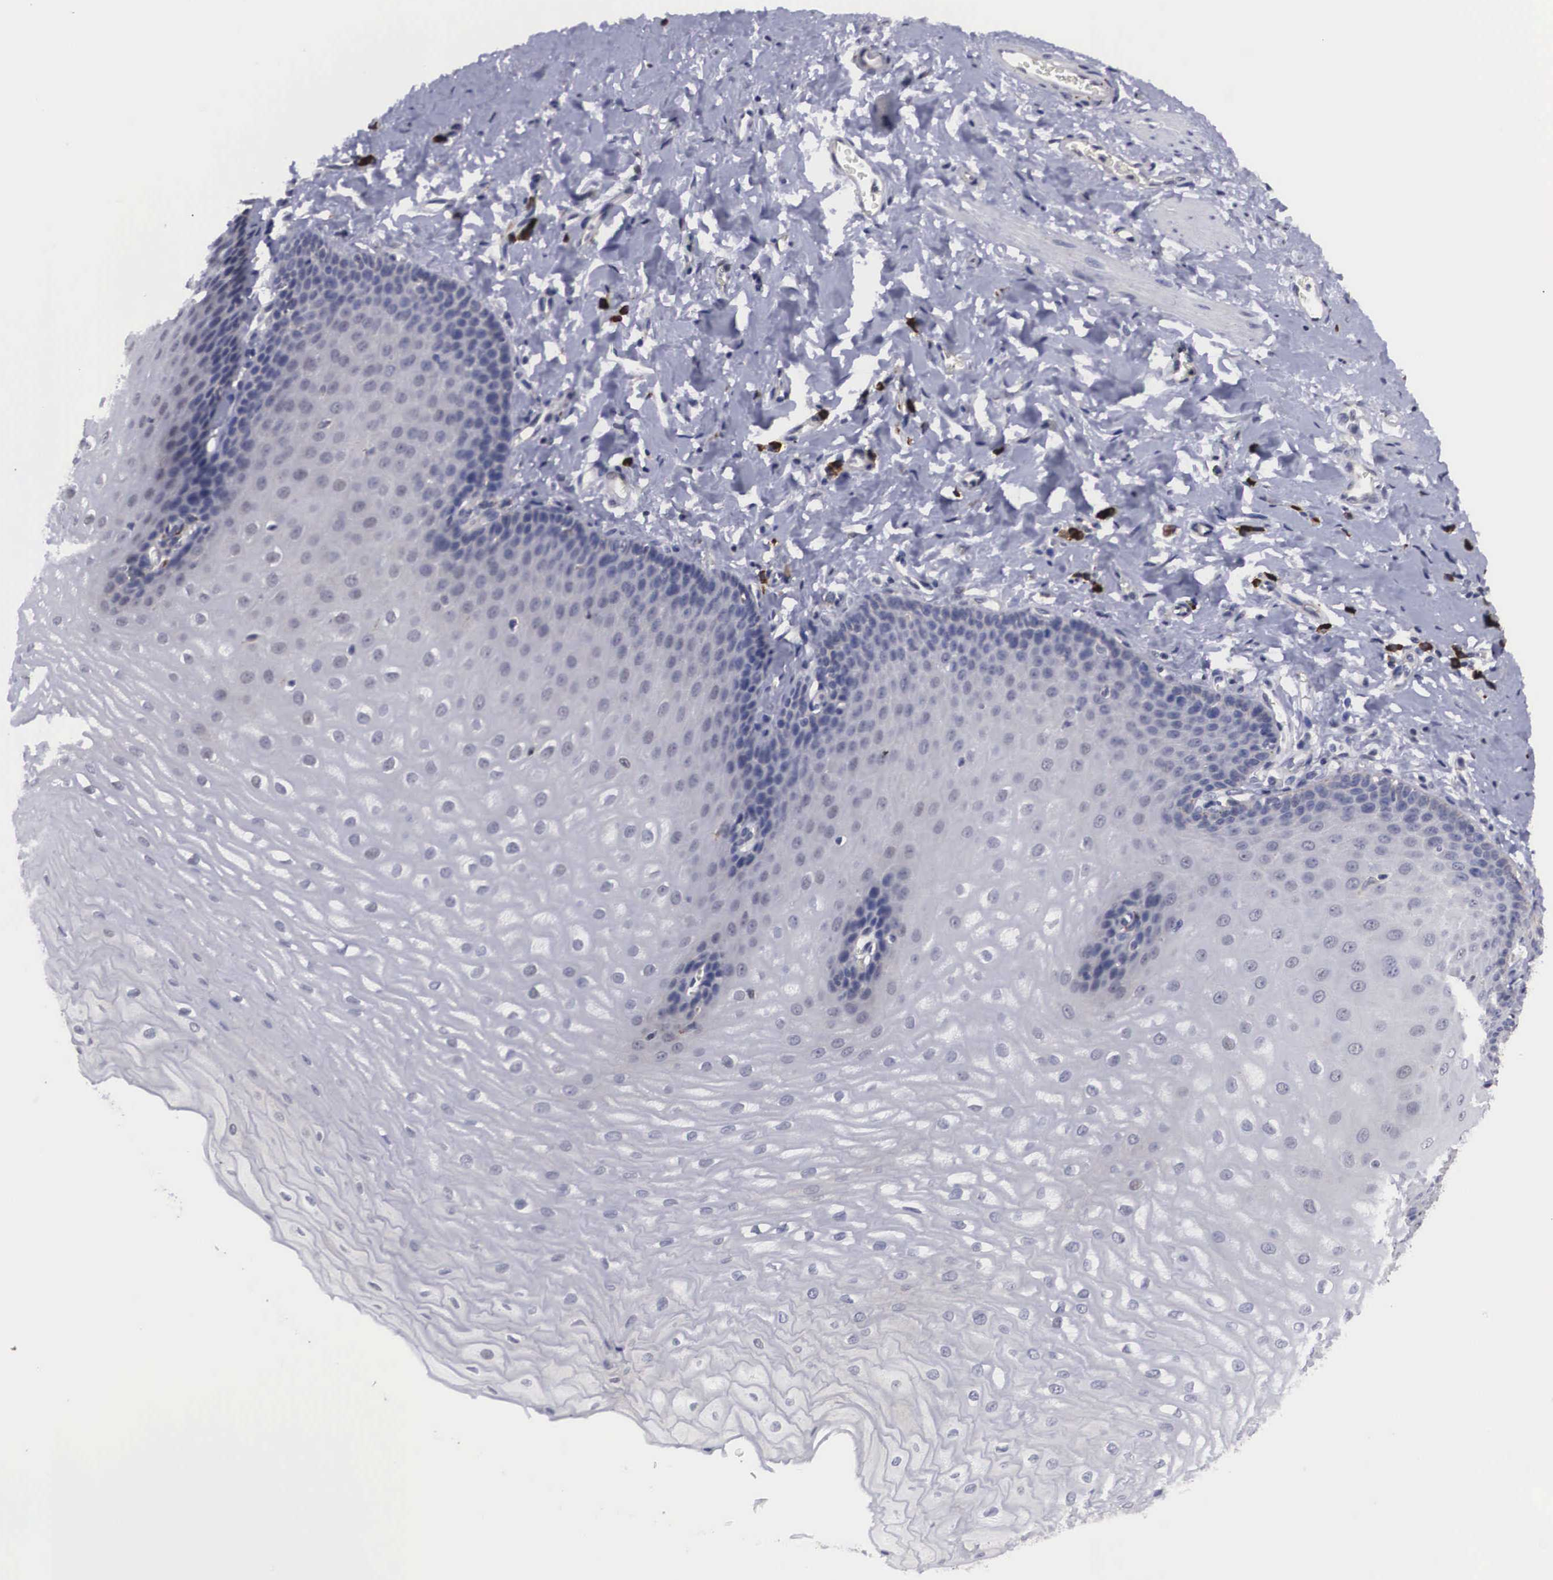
{"staining": {"intensity": "negative", "quantity": "none", "location": "none"}, "tissue": "esophagus", "cell_type": "Squamous epithelial cells", "image_type": "normal", "snomed": [{"axis": "morphology", "description": "Normal tissue, NOS"}, {"axis": "topography", "description": "Esophagus"}], "caption": "Immunohistochemistry of benign human esophagus reveals no staining in squamous epithelial cells.", "gene": "CRELD2", "patient": {"sex": "male", "age": 70}}